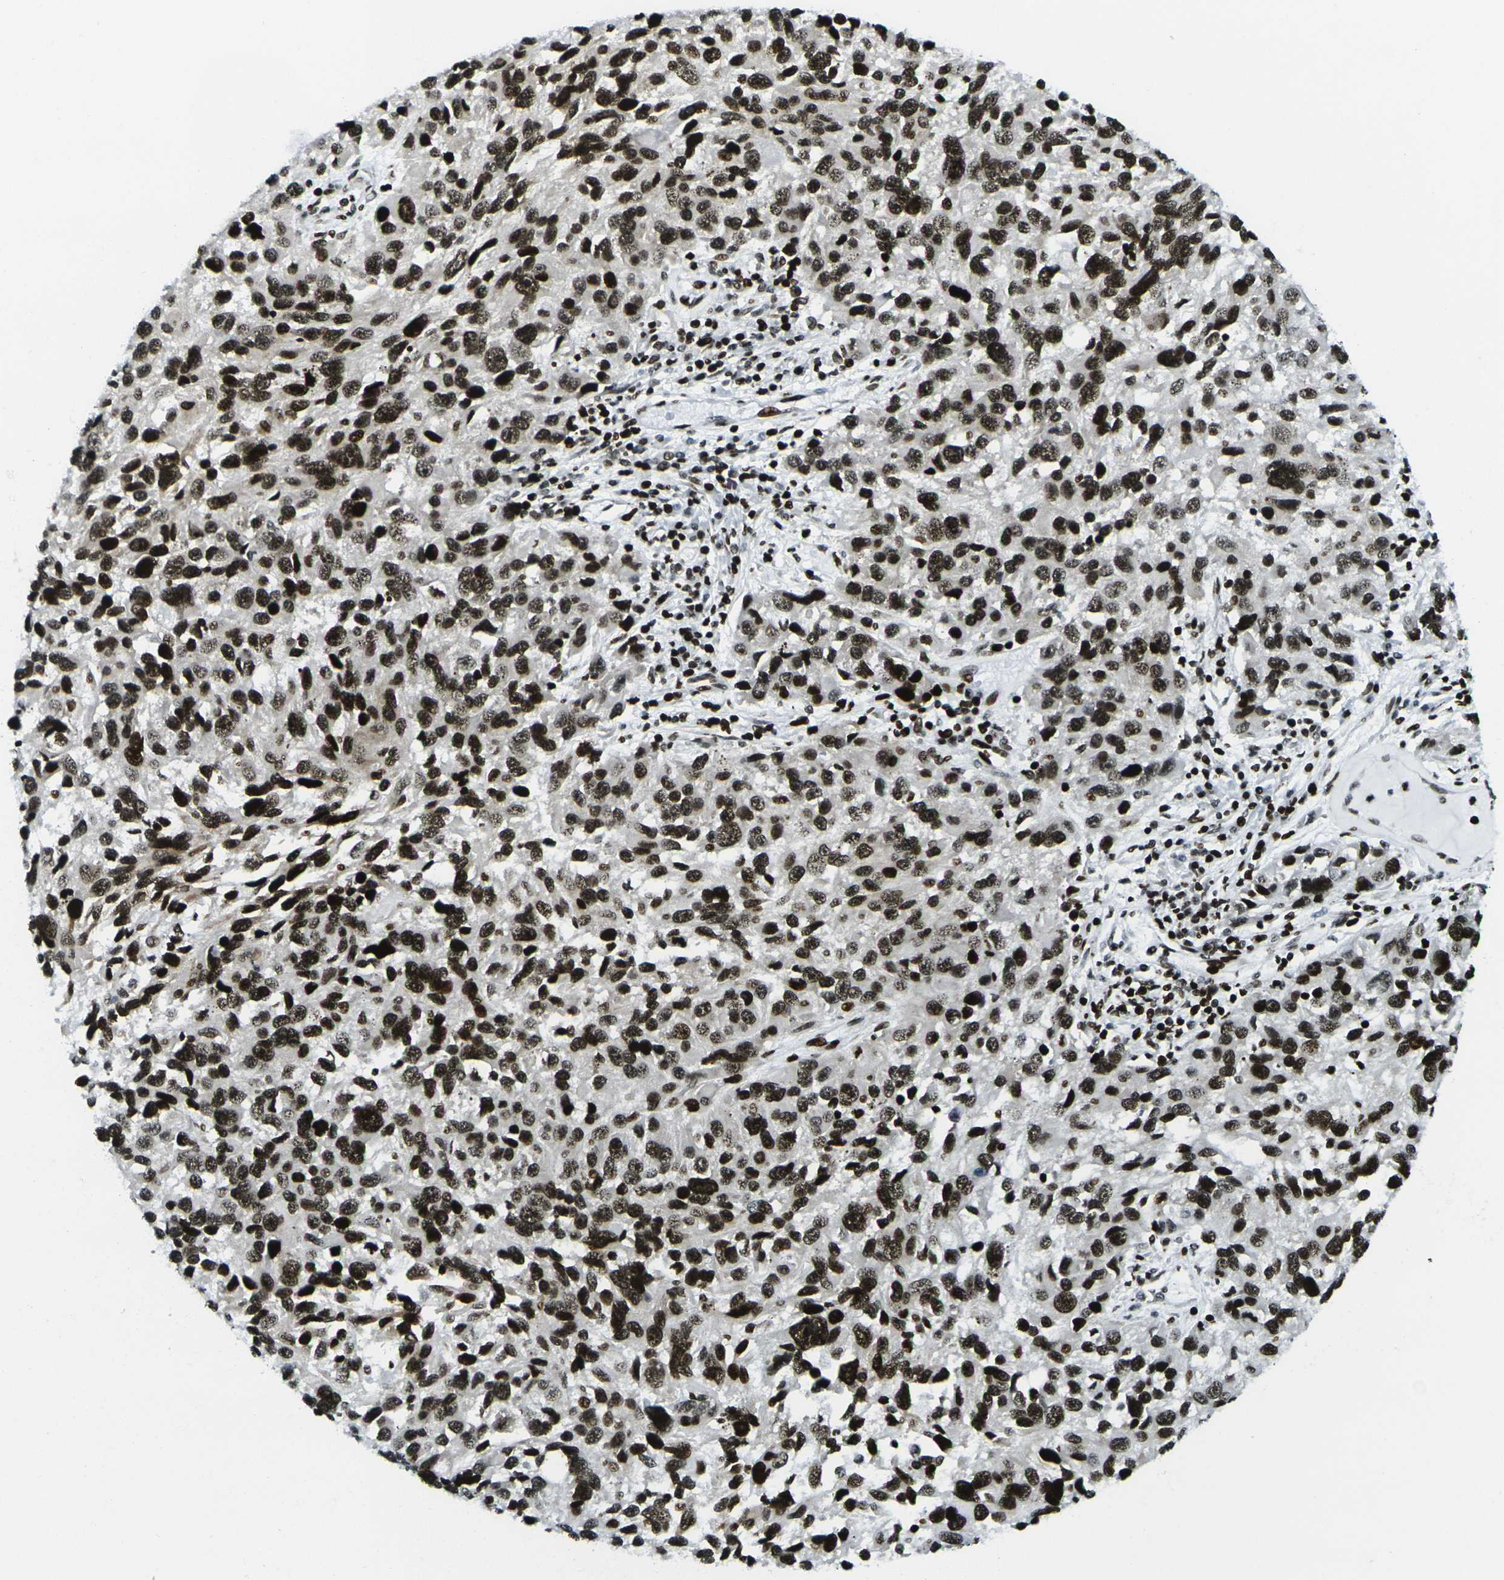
{"staining": {"intensity": "strong", "quantity": ">75%", "location": "nuclear"}, "tissue": "melanoma", "cell_type": "Tumor cells", "image_type": "cancer", "snomed": [{"axis": "morphology", "description": "Malignant melanoma, NOS"}, {"axis": "topography", "description": "Skin"}], "caption": "This image exhibits IHC staining of melanoma, with high strong nuclear expression in about >75% of tumor cells.", "gene": "H3-3A", "patient": {"sex": "male", "age": 53}}